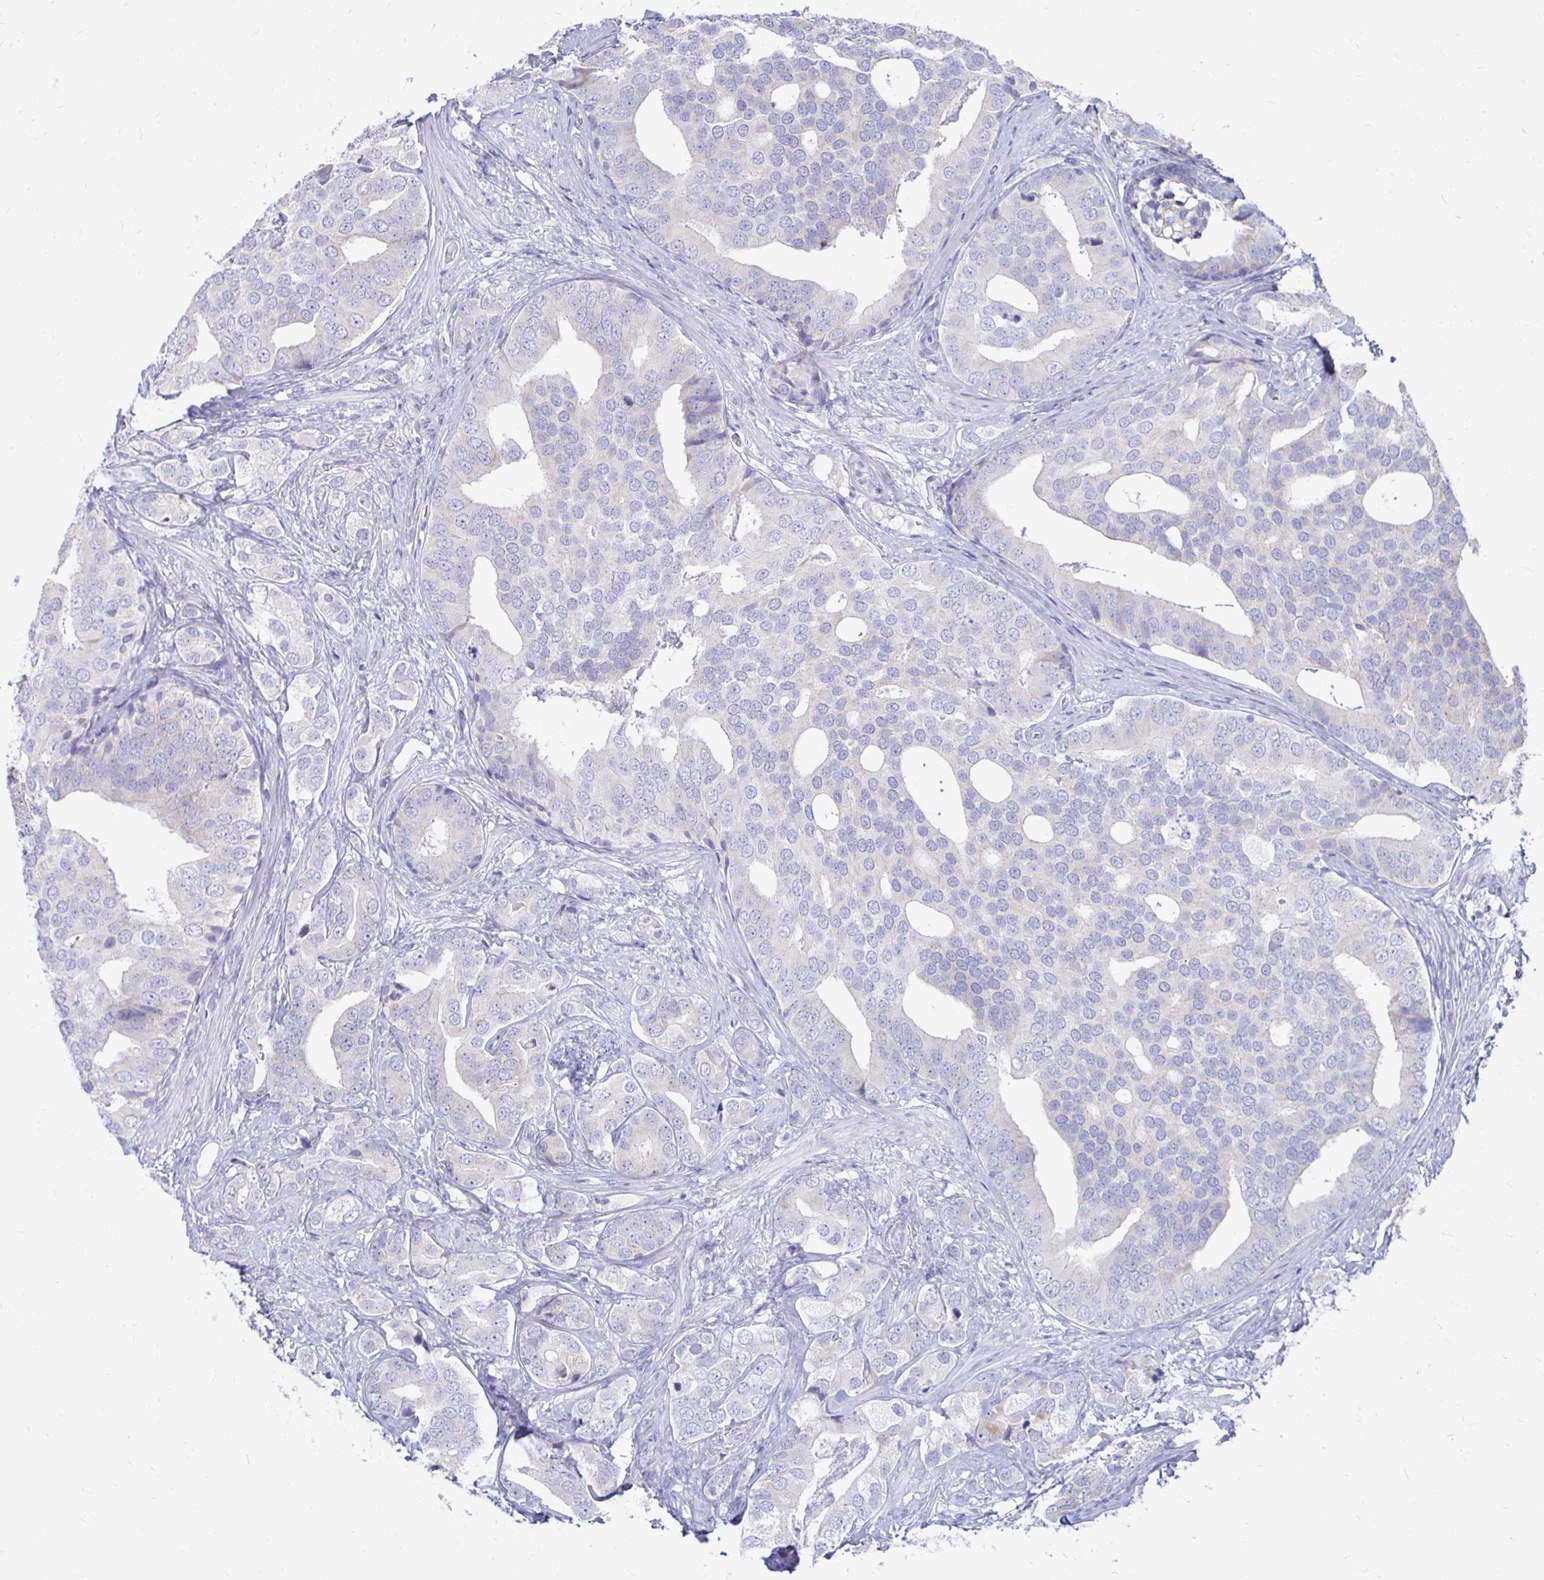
{"staining": {"intensity": "negative", "quantity": "none", "location": "none"}, "tissue": "prostate cancer", "cell_type": "Tumor cells", "image_type": "cancer", "snomed": [{"axis": "morphology", "description": "Adenocarcinoma, High grade"}, {"axis": "topography", "description": "Prostate"}], "caption": "High power microscopy image of an immunohistochemistry image of prostate cancer, revealing no significant positivity in tumor cells. Brightfield microscopy of immunohistochemistry (IHC) stained with DAB (3,3'-diaminobenzidine) (brown) and hematoxylin (blue), captured at high magnification.", "gene": "PEG10", "patient": {"sex": "male", "age": 62}}